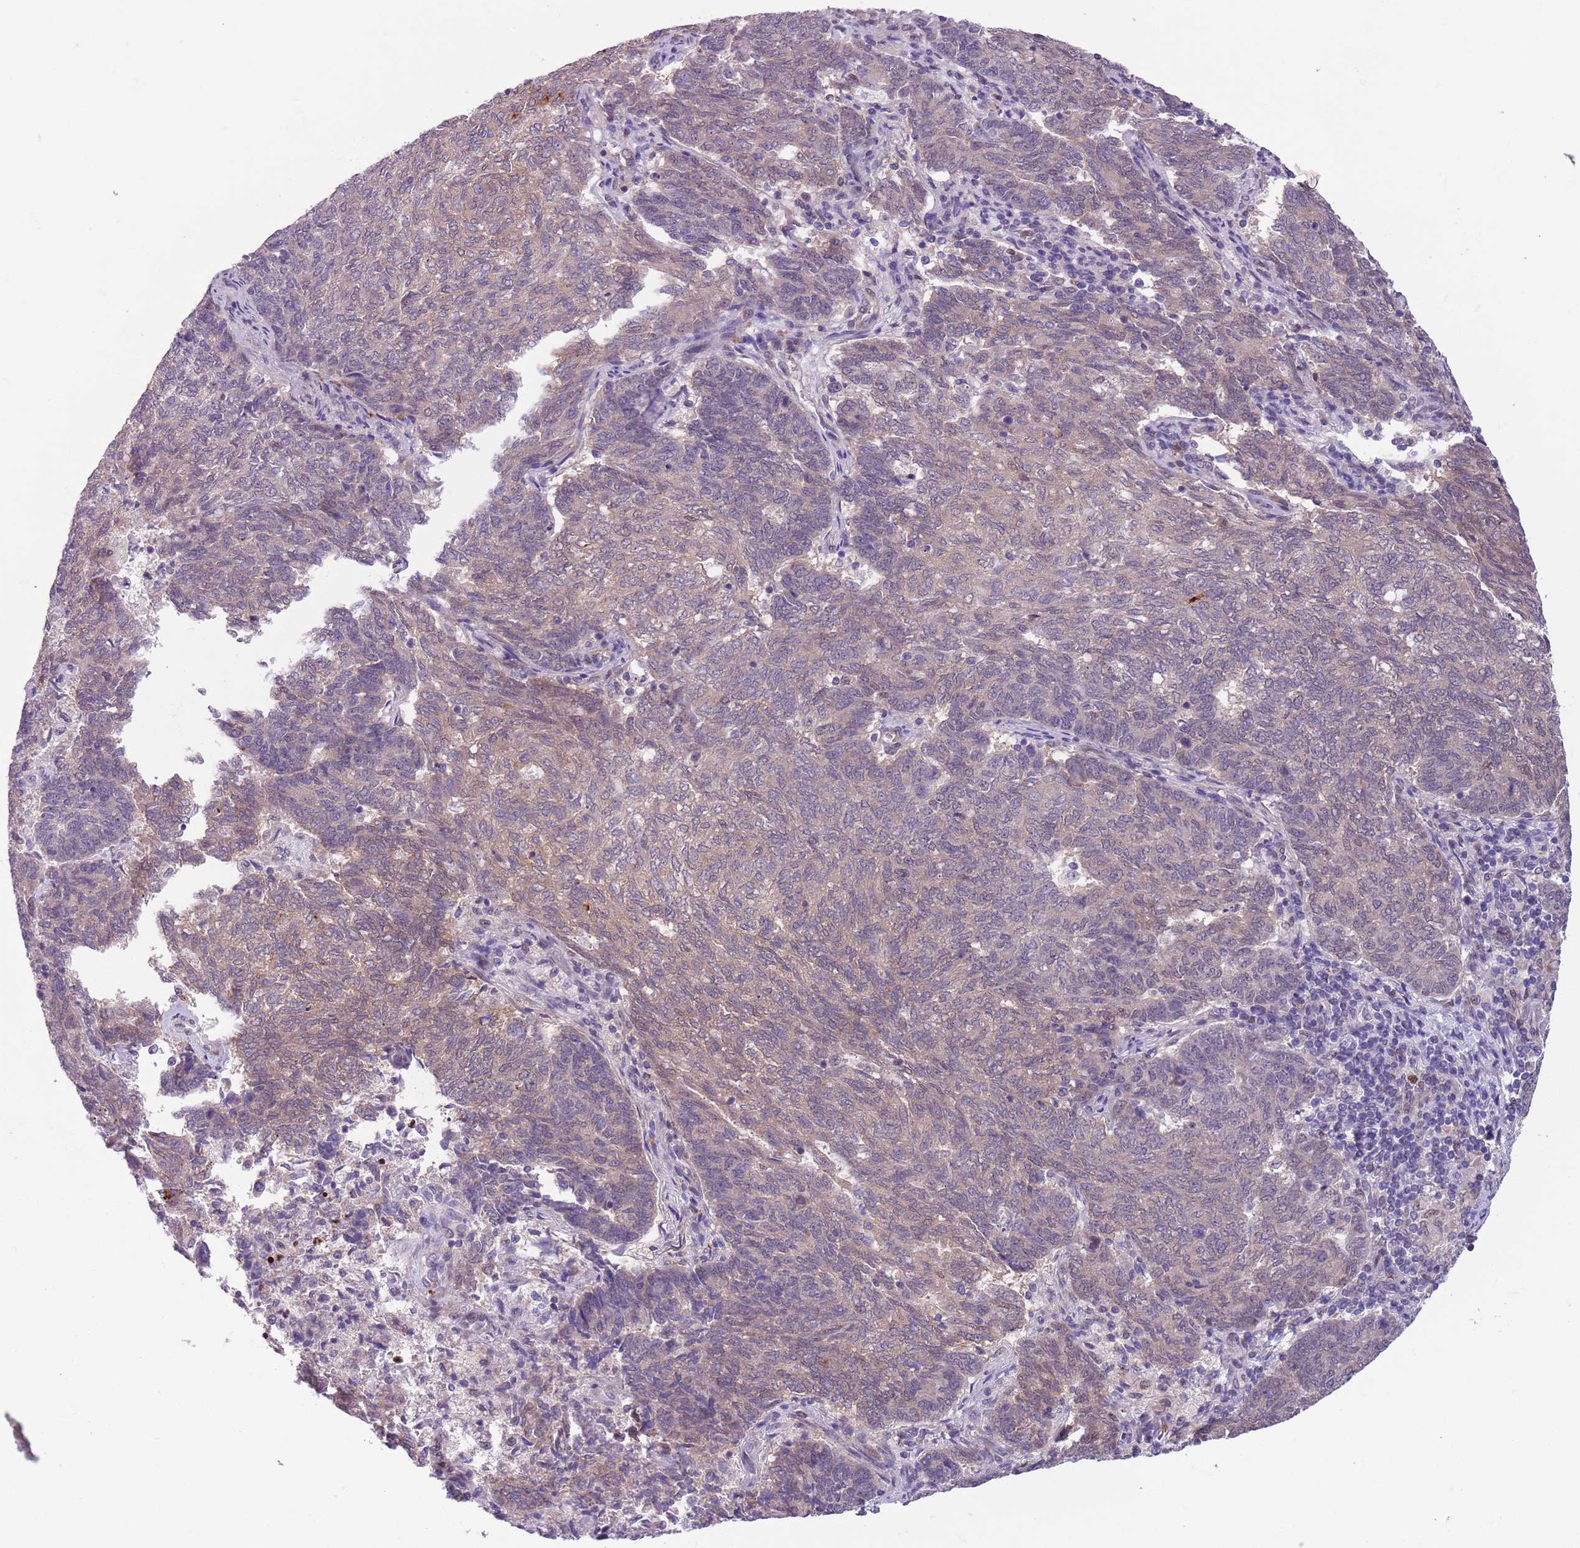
{"staining": {"intensity": "weak", "quantity": "25%-75%", "location": "cytoplasmic/membranous"}, "tissue": "endometrial cancer", "cell_type": "Tumor cells", "image_type": "cancer", "snomed": [{"axis": "morphology", "description": "Adenocarcinoma, NOS"}, {"axis": "topography", "description": "Endometrium"}], "caption": "Weak cytoplasmic/membranous staining is present in approximately 25%-75% of tumor cells in adenocarcinoma (endometrial).", "gene": "ADCY7", "patient": {"sex": "female", "age": 80}}